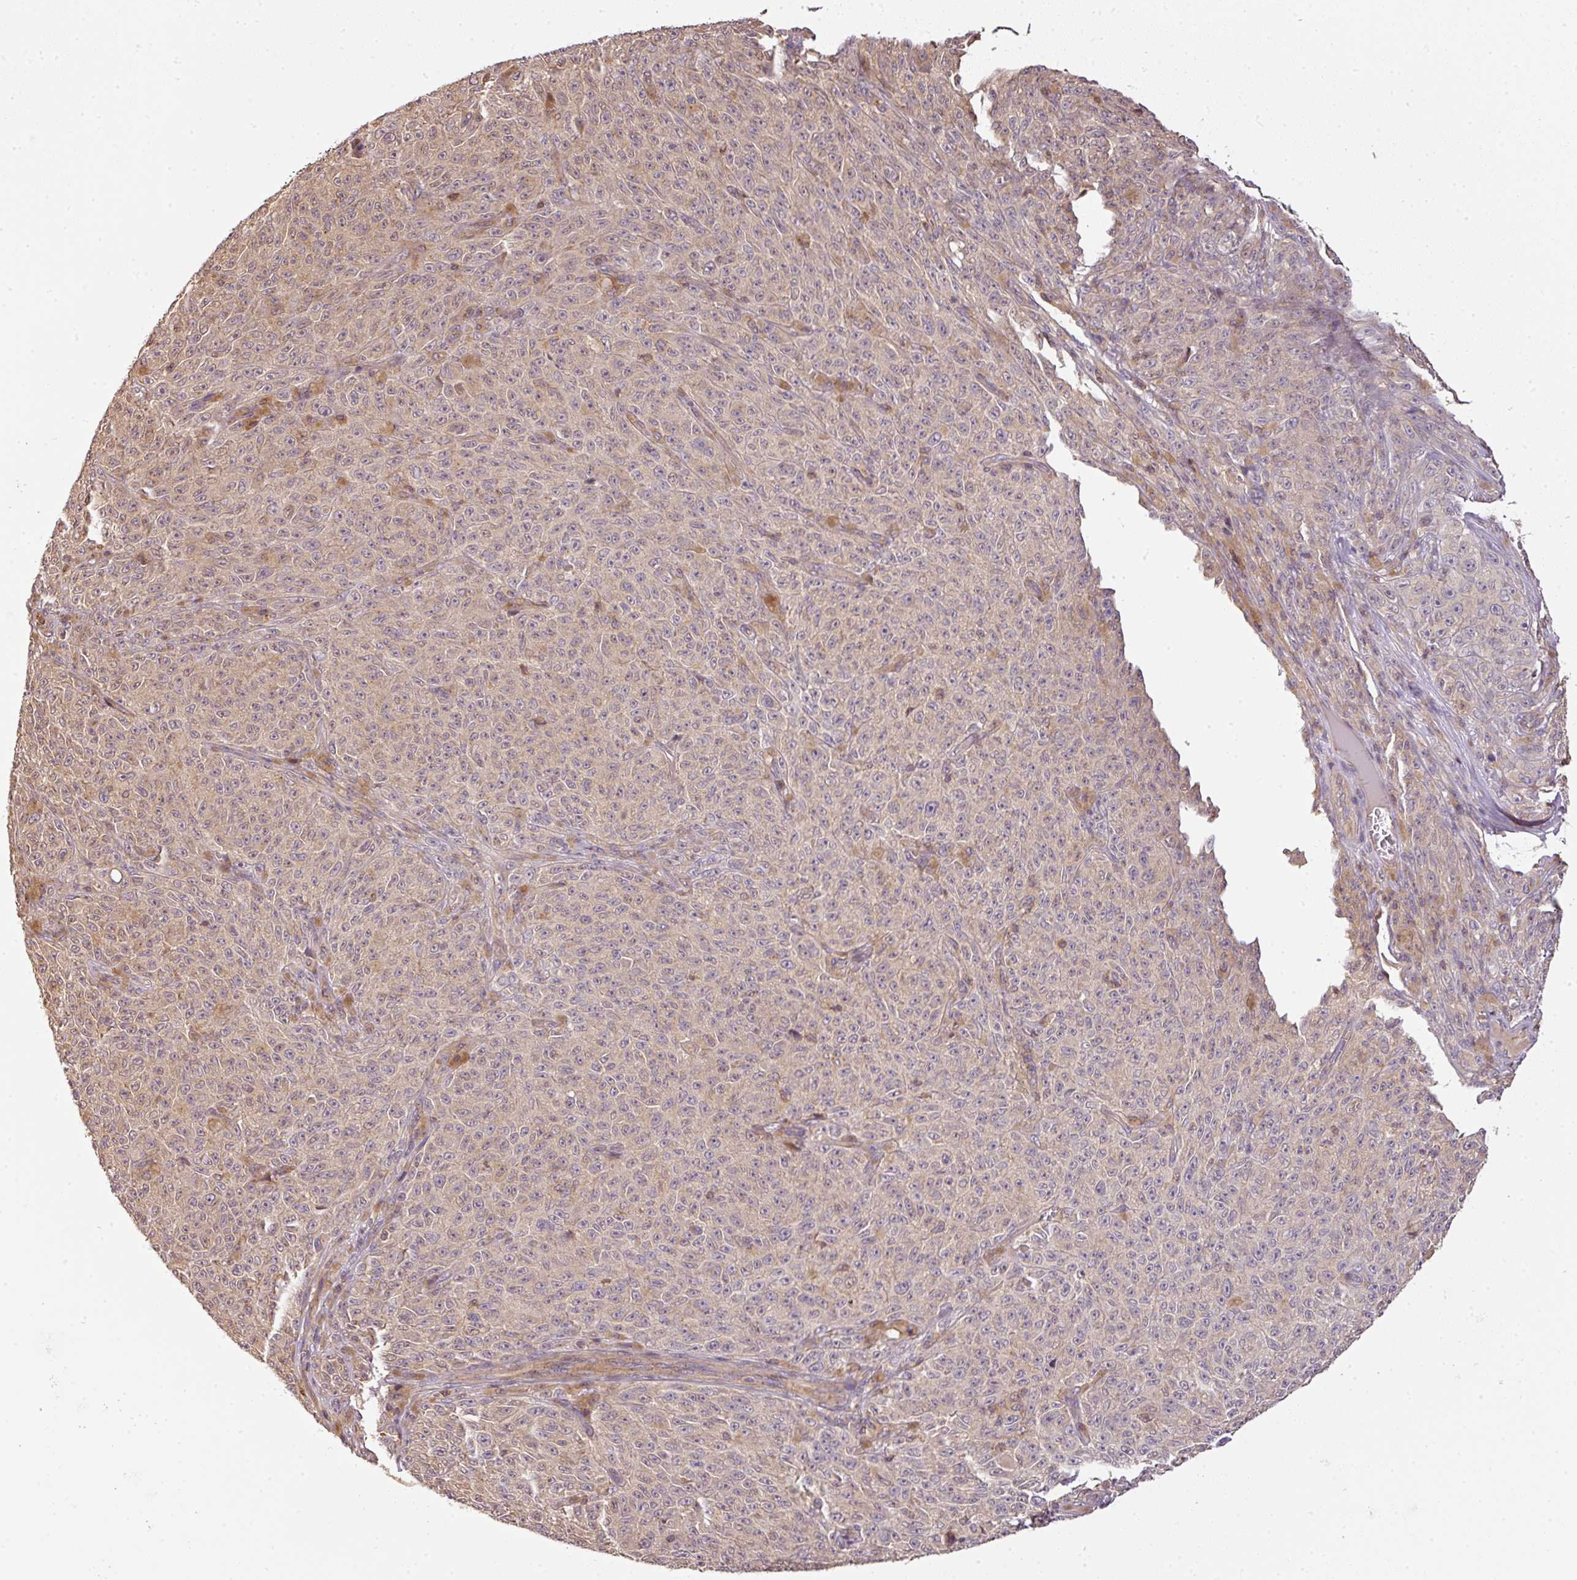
{"staining": {"intensity": "weak", "quantity": "<25%", "location": "cytoplasmic/membranous"}, "tissue": "melanoma", "cell_type": "Tumor cells", "image_type": "cancer", "snomed": [{"axis": "morphology", "description": "Malignant melanoma, NOS"}, {"axis": "topography", "description": "Skin"}], "caption": "The micrograph shows no staining of tumor cells in malignant melanoma.", "gene": "TCL1B", "patient": {"sex": "female", "age": 82}}